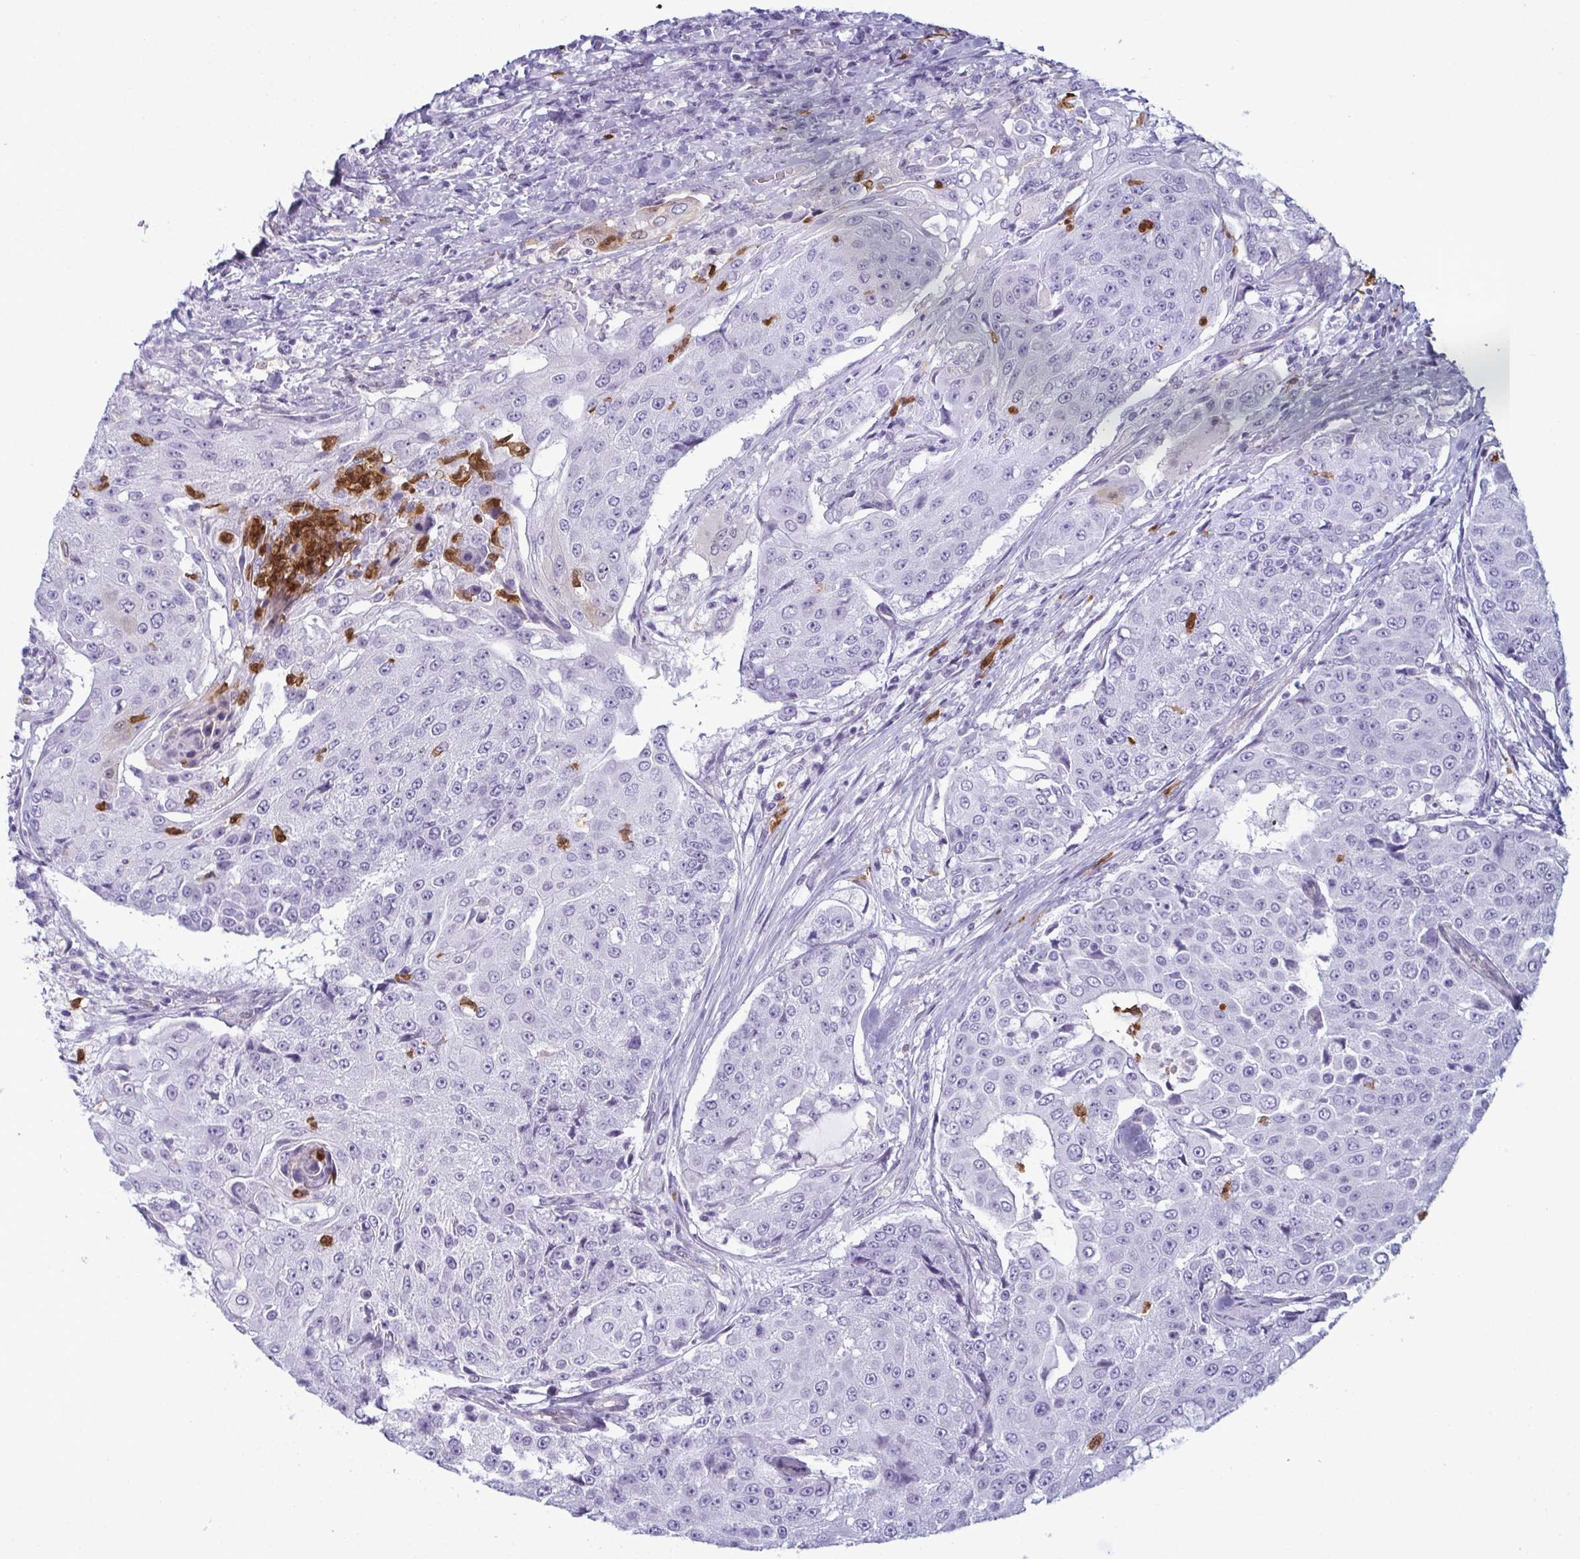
{"staining": {"intensity": "weak", "quantity": "<25%", "location": "cytoplasmic/membranous,nuclear"}, "tissue": "urothelial cancer", "cell_type": "Tumor cells", "image_type": "cancer", "snomed": [{"axis": "morphology", "description": "Urothelial carcinoma, High grade"}, {"axis": "topography", "description": "Urinary bladder"}], "caption": "Protein analysis of high-grade urothelial carcinoma demonstrates no significant positivity in tumor cells.", "gene": "CDA", "patient": {"sex": "female", "age": 63}}